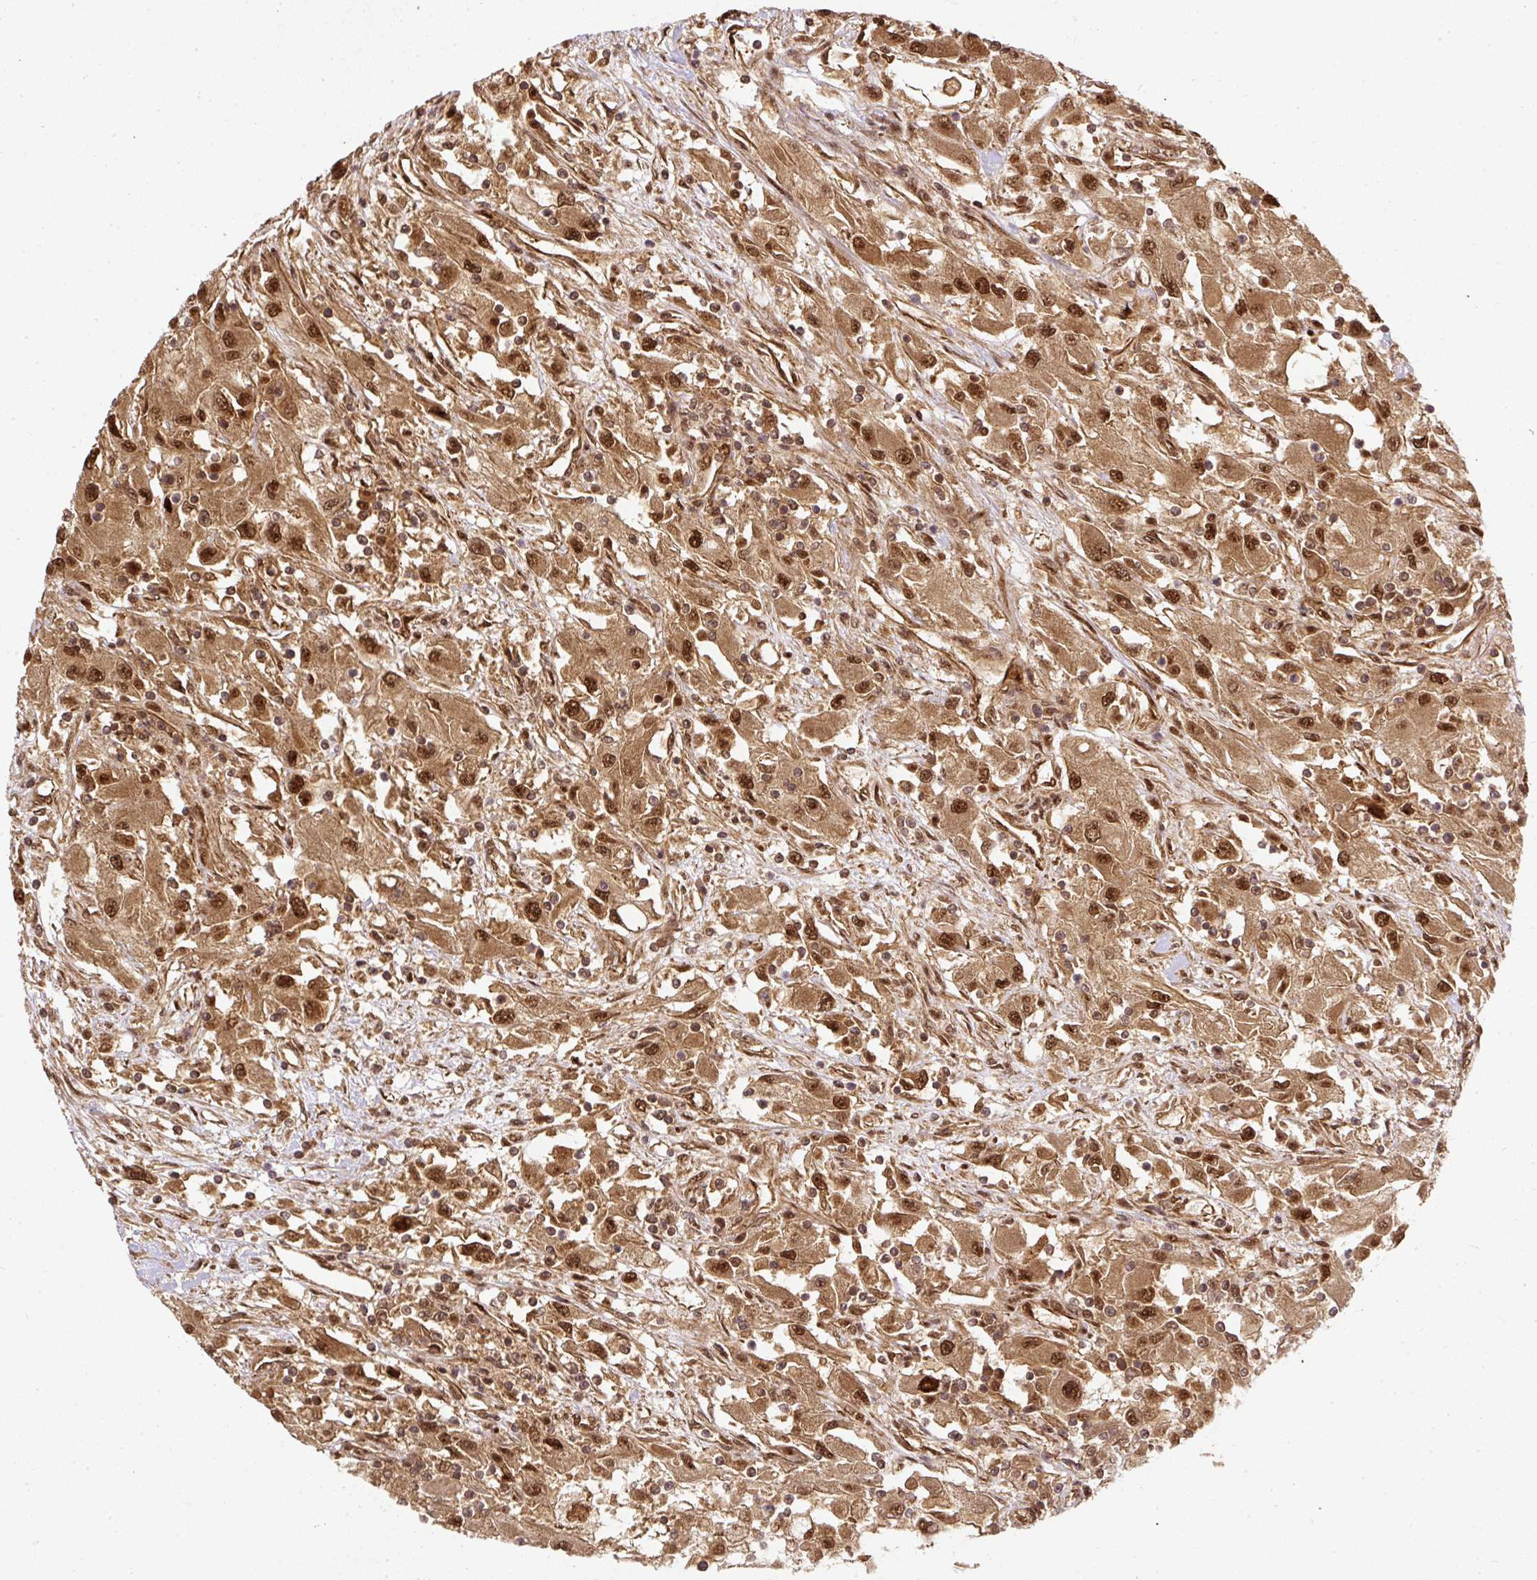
{"staining": {"intensity": "moderate", "quantity": ">75%", "location": "cytoplasmic/membranous,nuclear"}, "tissue": "renal cancer", "cell_type": "Tumor cells", "image_type": "cancer", "snomed": [{"axis": "morphology", "description": "Adenocarcinoma, NOS"}, {"axis": "topography", "description": "Kidney"}], "caption": "Protein analysis of adenocarcinoma (renal) tissue demonstrates moderate cytoplasmic/membranous and nuclear positivity in approximately >75% of tumor cells.", "gene": "PSMD1", "patient": {"sex": "female", "age": 67}}